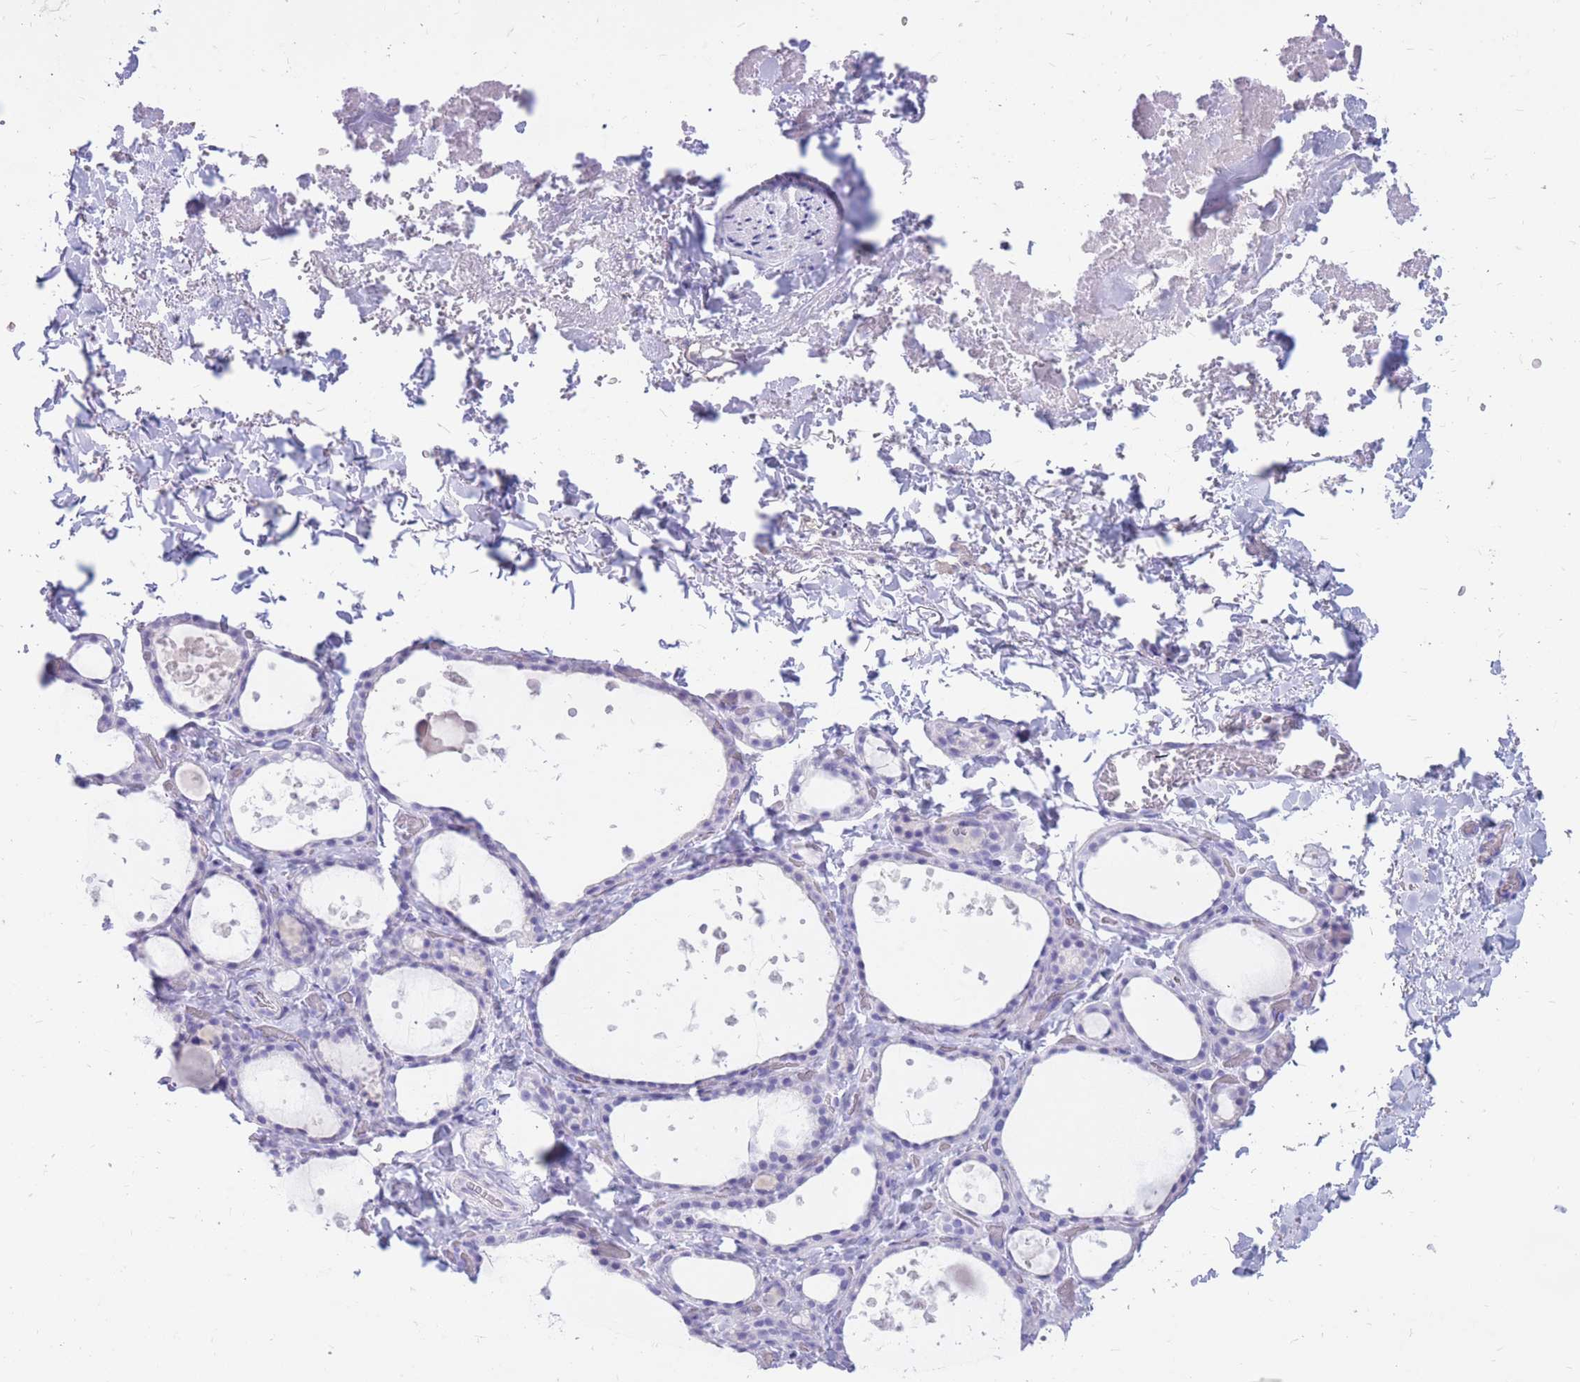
{"staining": {"intensity": "negative", "quantity": "none", "location": "none"}, "tissue": "thyroid gland", "cell_type": "Glandular cells", "image_type": "normal", "snomed": [{"axis": "morphology", "description": "Normal tissue, NOS"}, {"axis": "topography", "description": "Thyroid gland"}], "caption": "DAB immunohistochemical staining of normal thyroid gland displays no significant positivity in glandular cells. (DAB IHC visualized using brightfield microscopy, high magnification).", "gene": "ZFP37", "patient": {"sex": "female", "age": 44}}